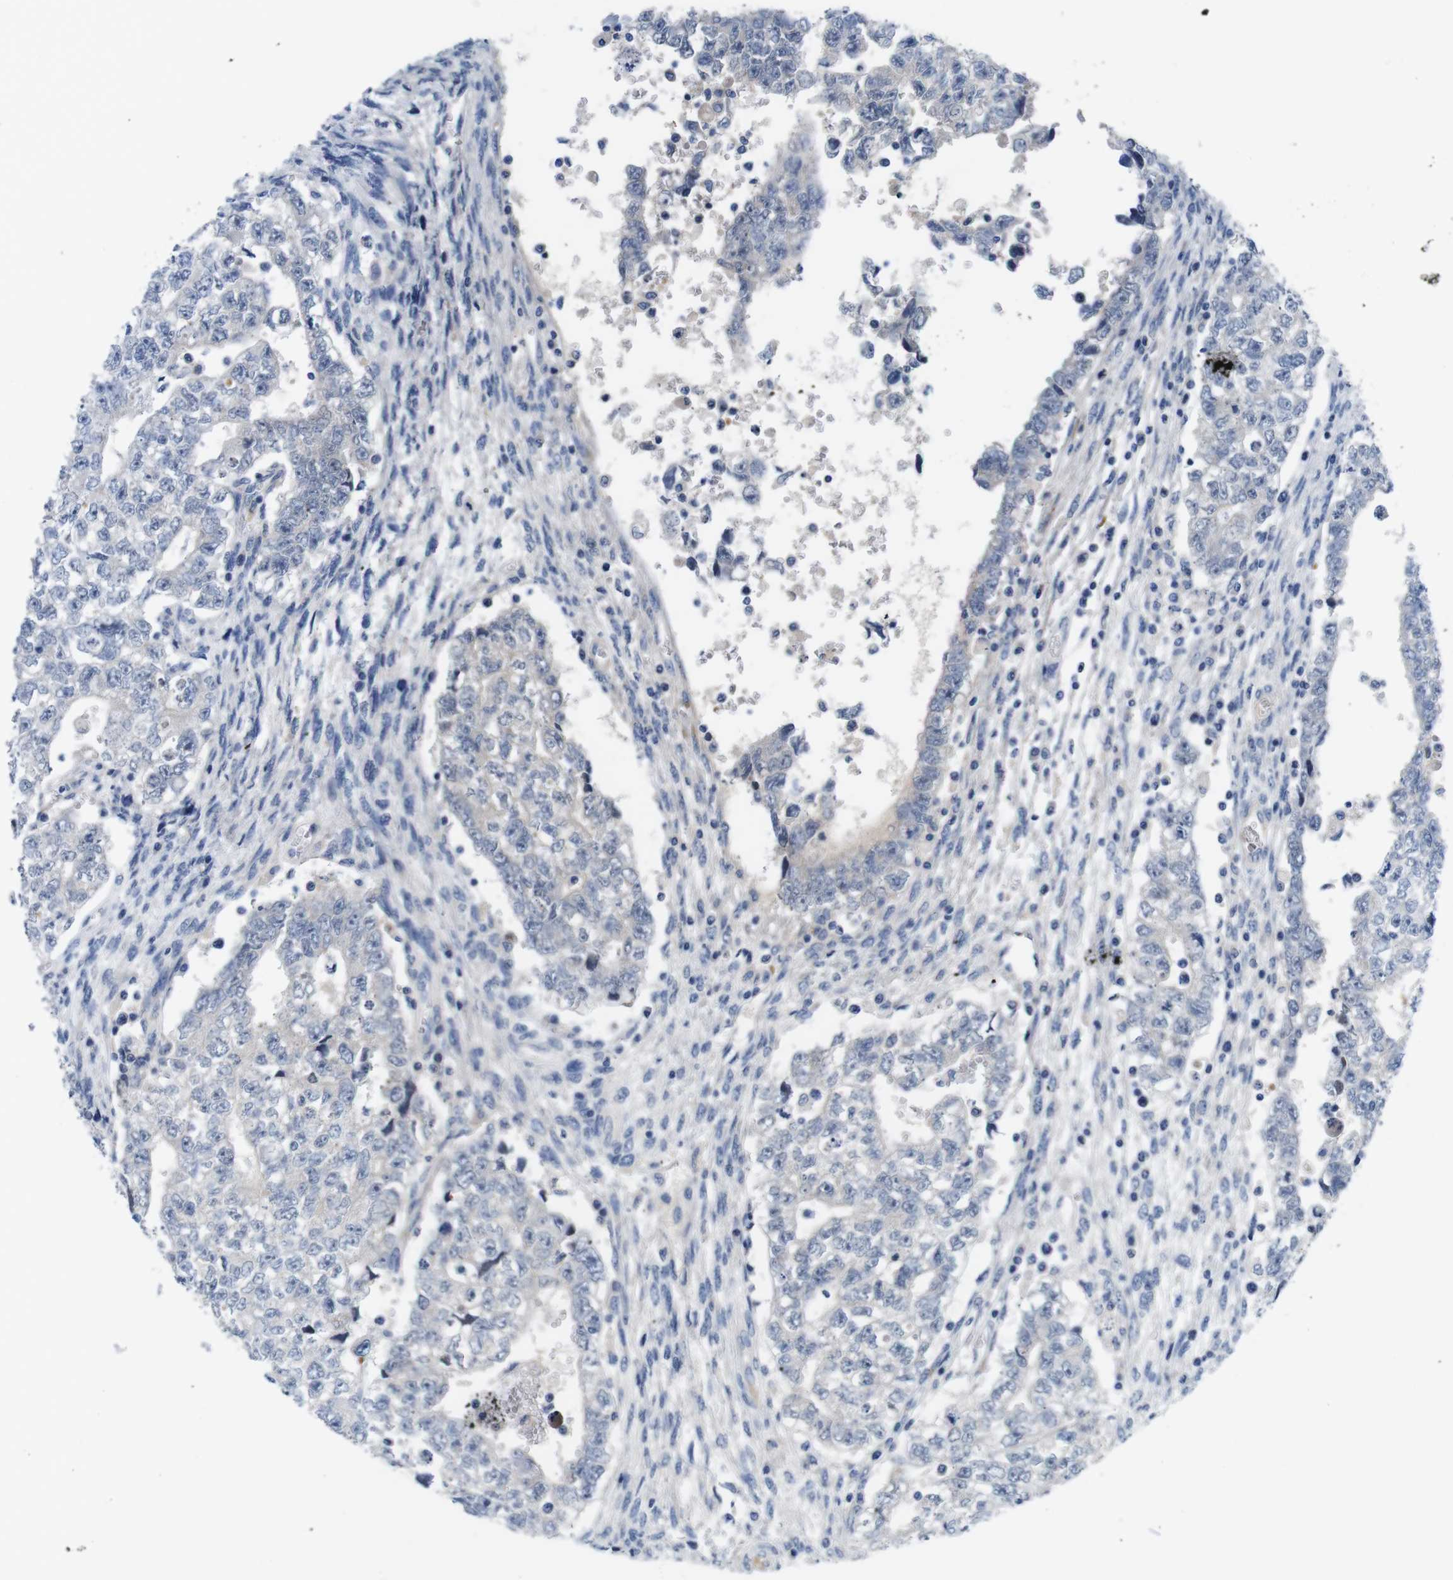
{"staining": {"intensity": "negative", "quantity": "none", "location": "none"}, "tissue": "testis cancer", "cell_type": "Tumor cells", "image_type": "cancer", "snomed": [{"axis": "morphology", "description": "Seminoma, NOS"}, {"axis": "morphology", "description": "Carcinoma, Embryonal, NOS"}, {"axis": "topography", "description": "Testis"}], "caption": "IHC of human testis embryonal carcinoma displays no positivity in tumor cells. (Brightfield microscopy of DAB (3,3'-diaminobenzidine) immunohistochemistry (IHC) at high magnification).", "gene": "C1RL", "patient": {"sex": "male", "age": 38}}